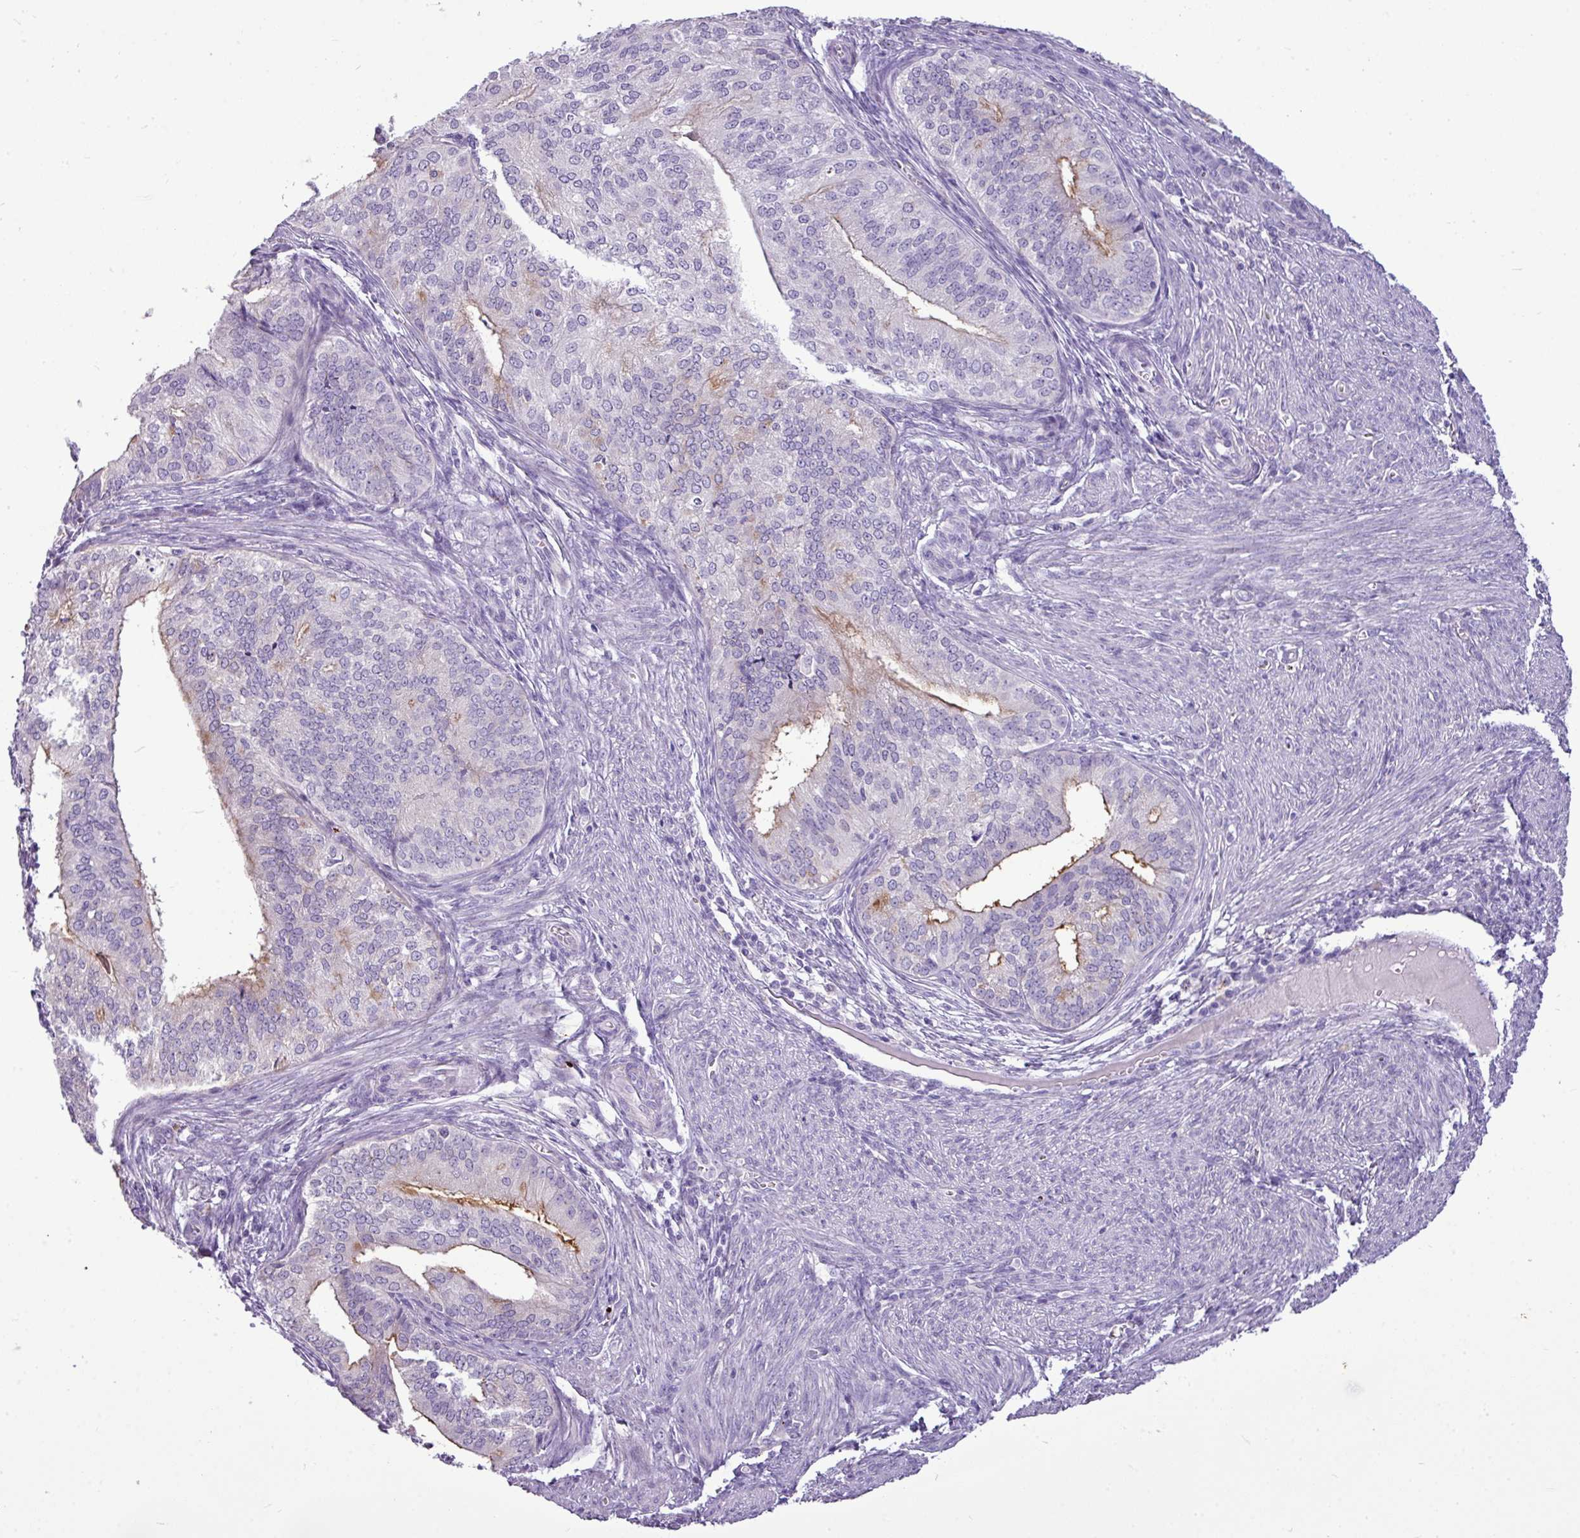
{"staining": {"intensity": "moderate", "quantity": "<25%", "location": "cytoplasmic/membranous"}, "tissue": "endometrial cancer", "cell_type": "Tumor cells", "image_type": "cancer", "snomed": [{"axis": "morphology", "description": "Adenocarcinoma, NOS"}, {"axis": "topography", "description": "Endometrium"}], "caption": "Protein staining shows moderate cytoplasmic/membranous staining in approximately <25% of tumor cells in endometrial cancer.", "gene": "IL17A", "patient": {"sex": "female", "age": 50}}